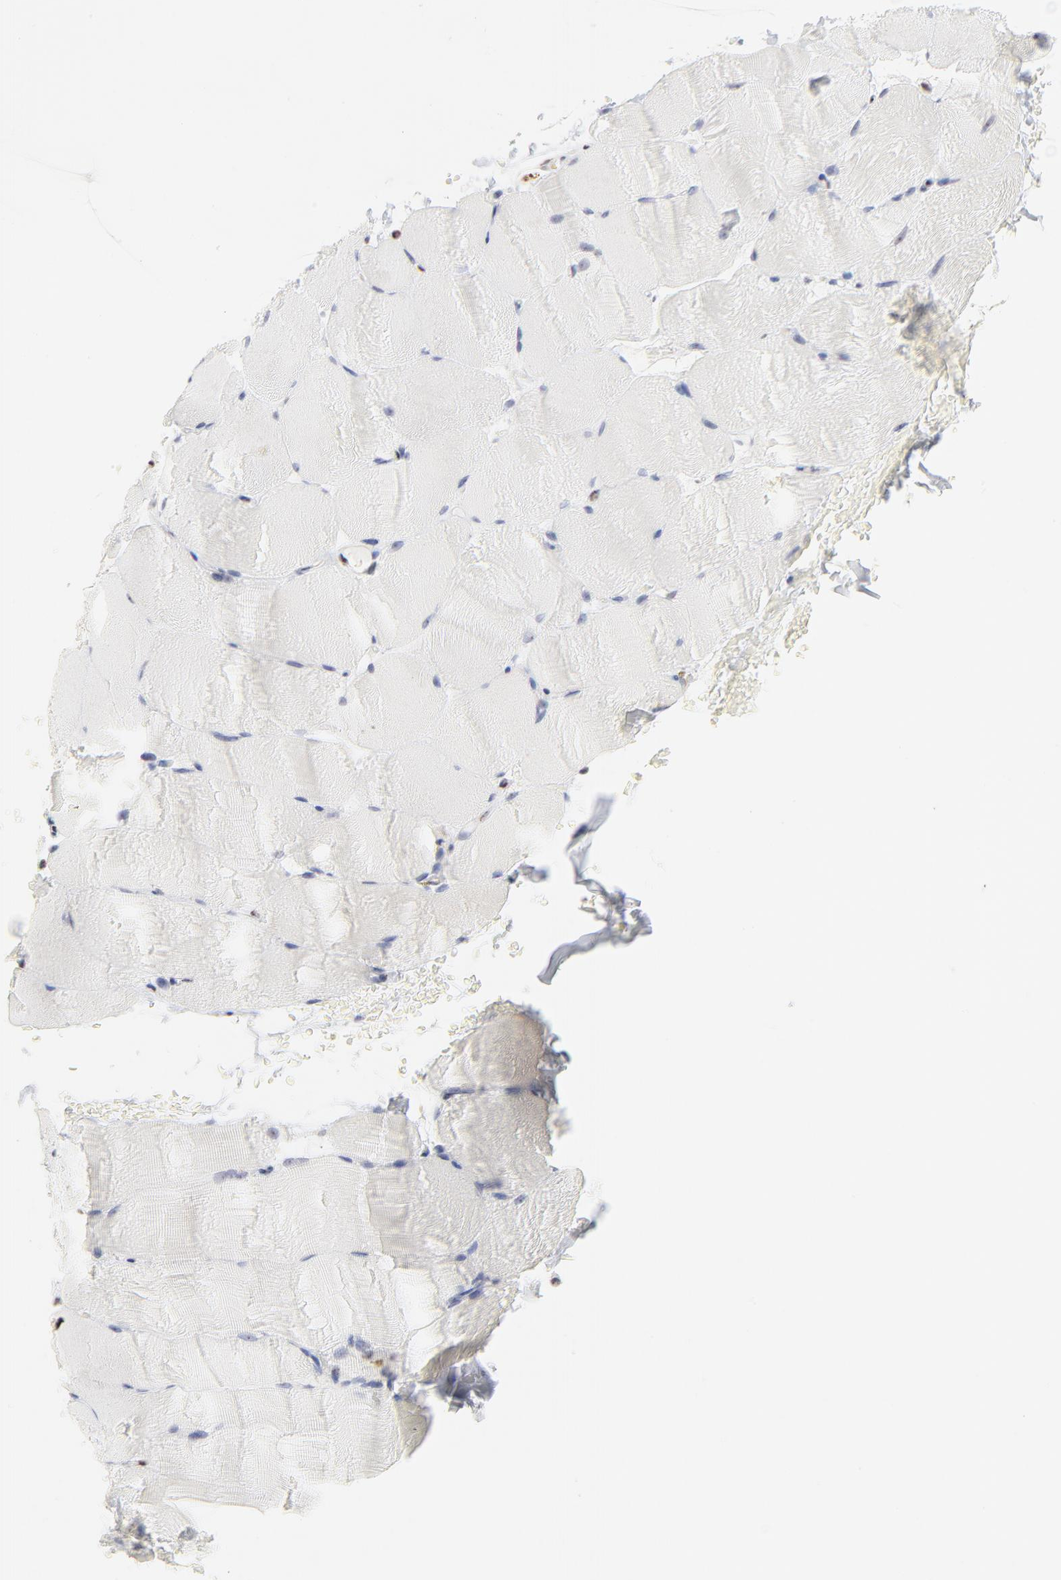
{"staining": {"intensity": "negative", "quantity": "none", "location": "none"}, "tissue": "skeletal muscle", "cell_type": "Myocytes", "image_type": "normal", "snomed": [{"axis": "morphology", "description": "Normal tissue, NOS"}, {"axis": "topography", "description": "Skeletal muscle"}], "caption": "Immunohistochemical staining of normal skeletal muscle demonstrates no significant expression in myocytes. (IHC, brightfield microscopy, high magnification).", "gene": "NFIL3", "patient": {"sex": "female", "age": 37}}